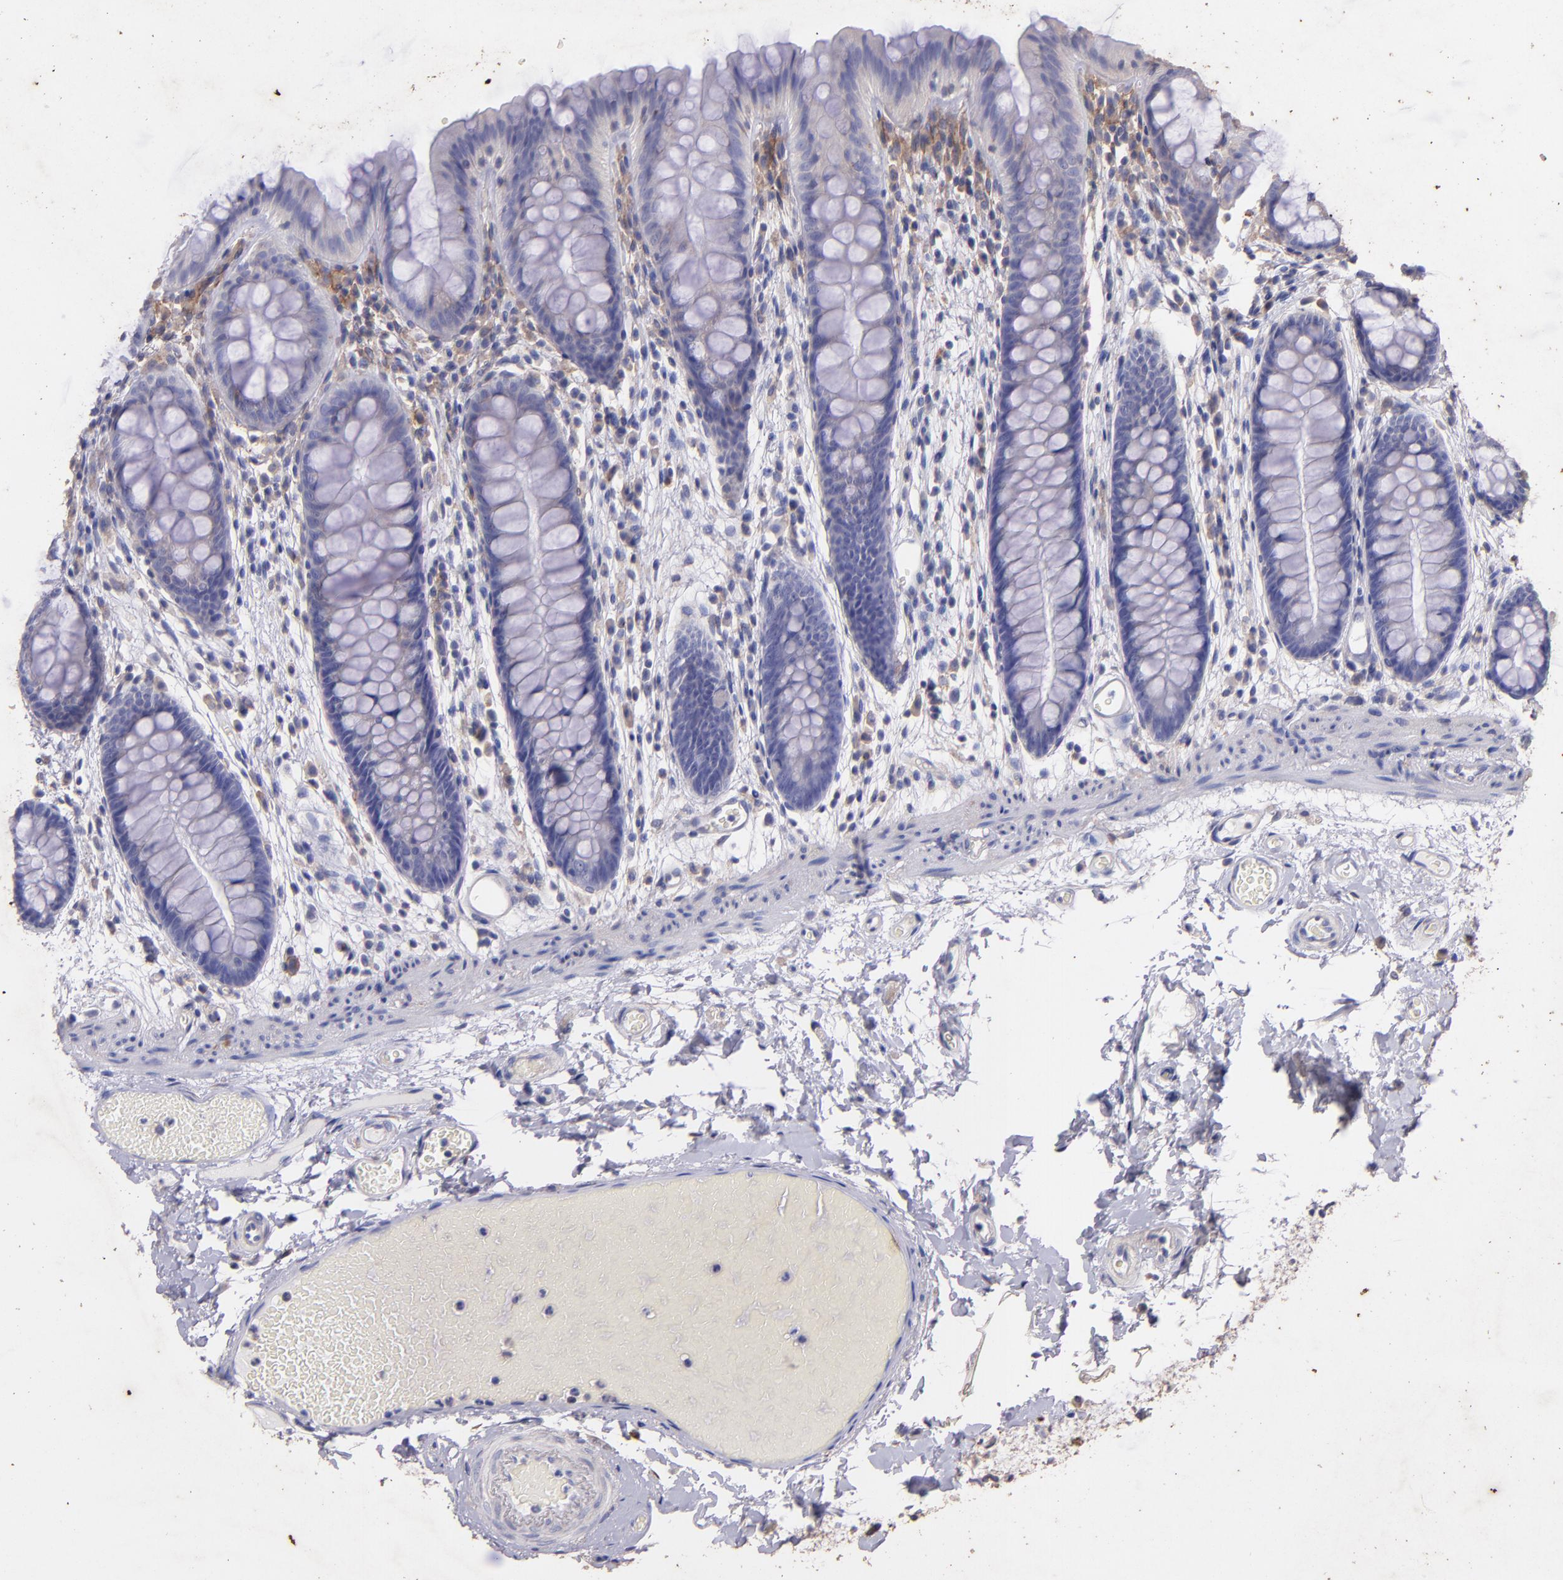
{"staining": {"intensity": "negative", "quantity": "none", "location": "none"}, "tissue": "colon", "cell_type": "Endothelial cells", "image_type": "normal", "snomed": [{"axis": "morphology", "description": "Normal tissue, NOS"}, {"axis": "topography", "description": "Smooth muscle"}, {"axis": "topography", "description": "Colon"}], "caption": "This is an immunohistochemistry histopathology image of normal human colon. There is no positivity in endothelial cells.", "gene": "RET", "patient": {"sex": "male", "age": 67}}